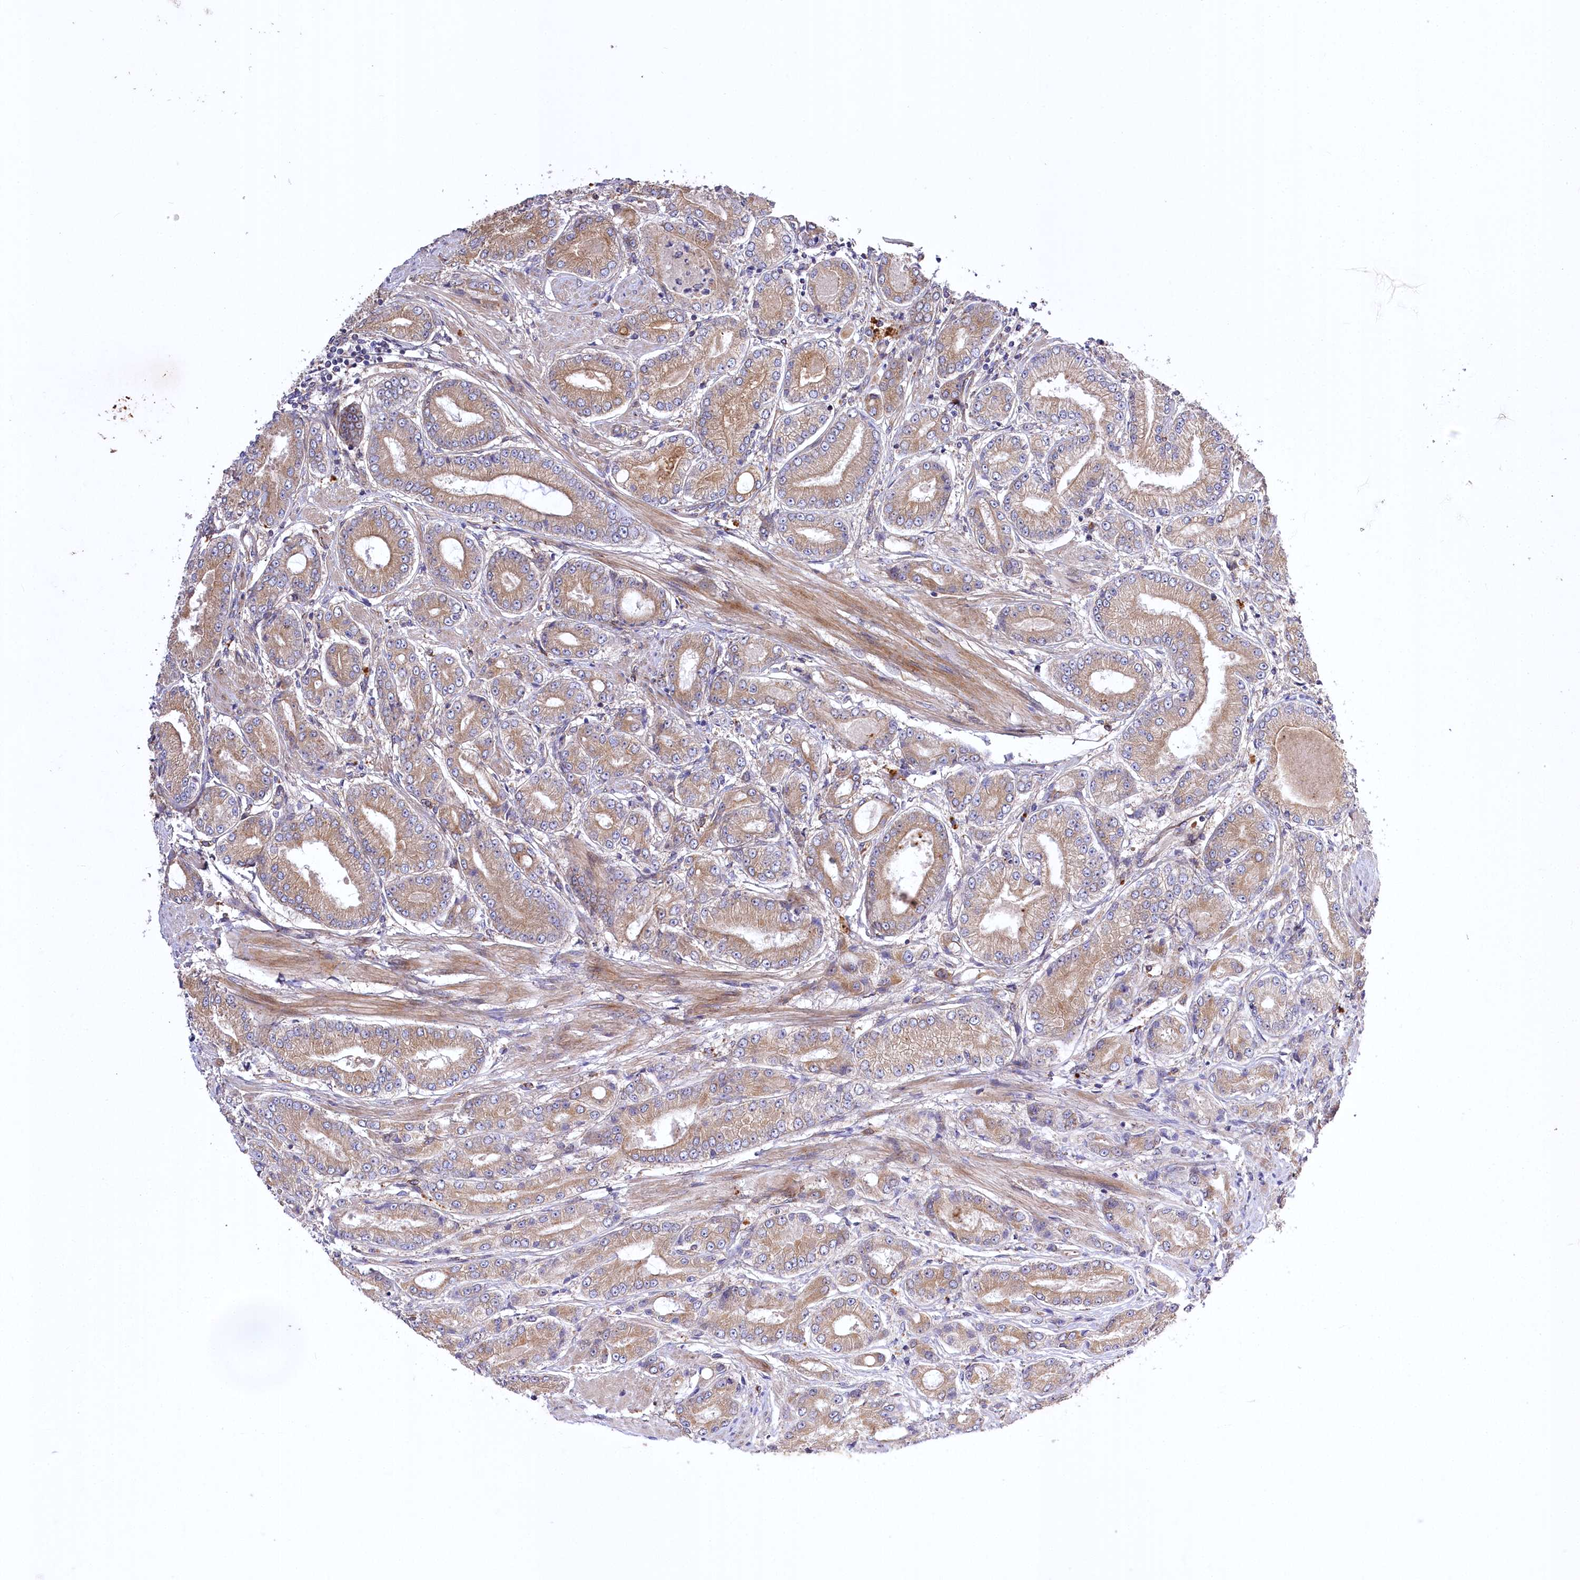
{"staining": {"intensity": "moderate", "quantity": ">75%", "location": "cytoplasmic/membranous"}, "tissue": "prostate cancer", "cell_type": "Tumor cells", "image_type": "cancer", "snomed": [{"axis": "morphology", "description": "Adenocarcinoma, High grade"}, {"axis": "topography", "description": "Prostate"}], "caption": "Immunohistochemical staining of prostate high-grade adenocarcinoma demonstrates medium levels of moderate cytoplasmic/membranous expression in approximately >75% of tumor cells.", "gene": "TRUB1", "patient": {"sex": "male", "age": 59}}